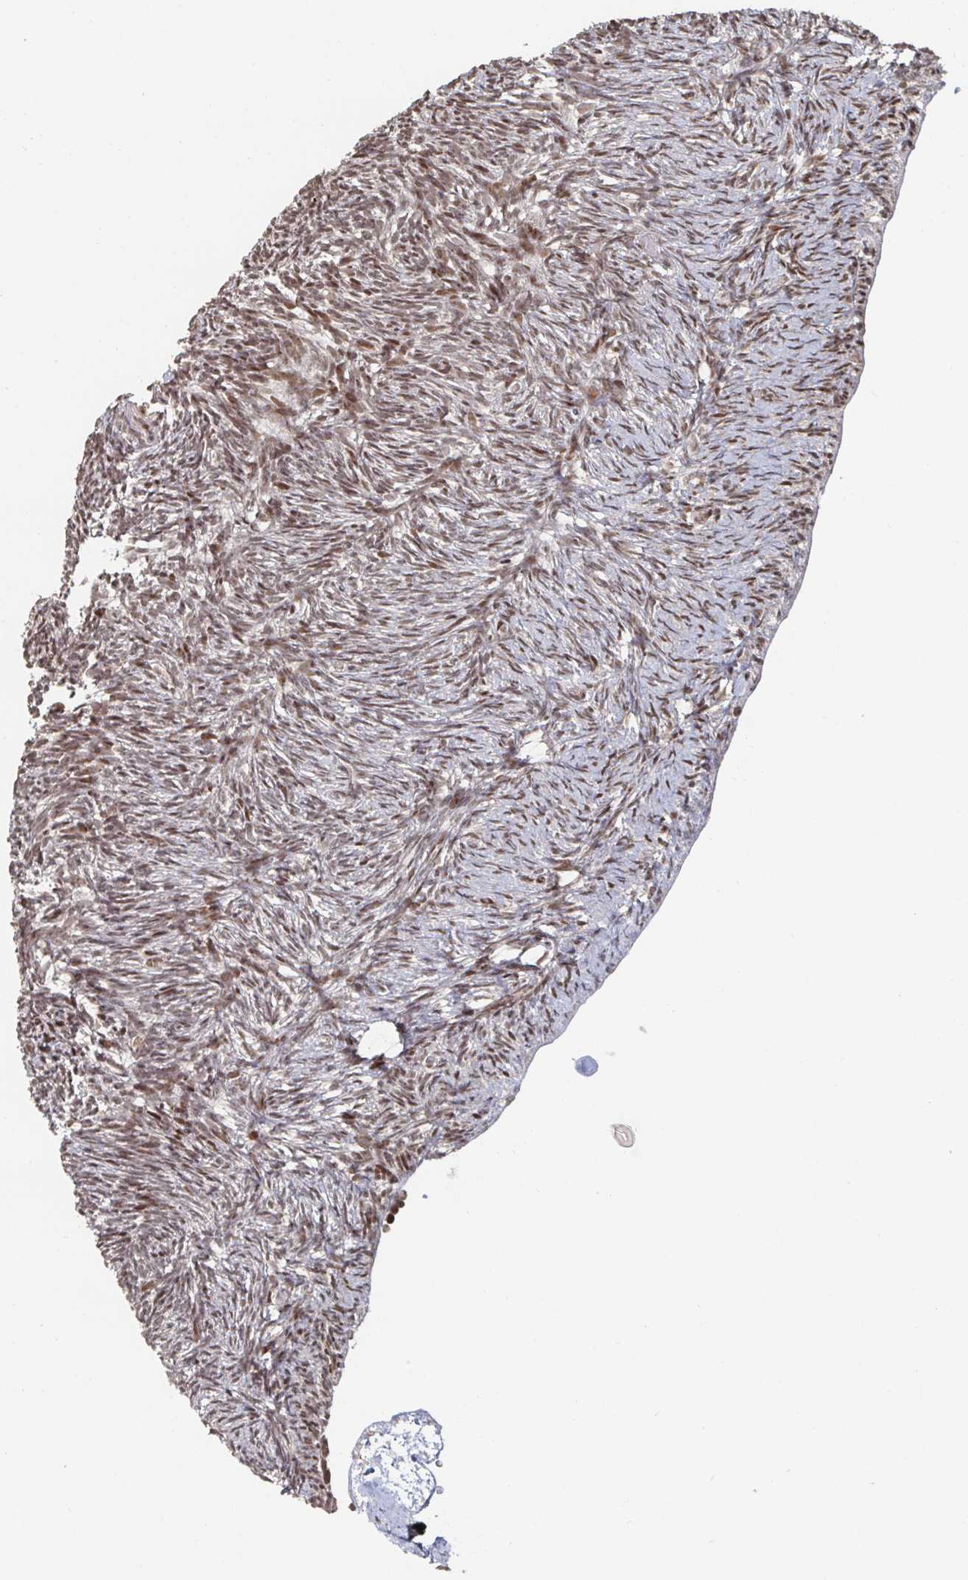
{"staining": {"intensity": "moderate", "quantity": ">75%", "location": "nuclear"}, "tissue": "ovary", "cell_type": "Follicle cells", "image_type": "normal", "snomed": [{"axis": "morphology", "description": "Normal tissue, NOS"}, {"axis": "topography", "description": "Ovary"}], "caption": "Immunohistochemical staining of unremarkable human ovary demonstrates >75% levels of moderate nuclear protein staining in about >75% of follicle cells.", "gene": "ZDHHC12", "patient": {"sex": "female", "age": 39}}